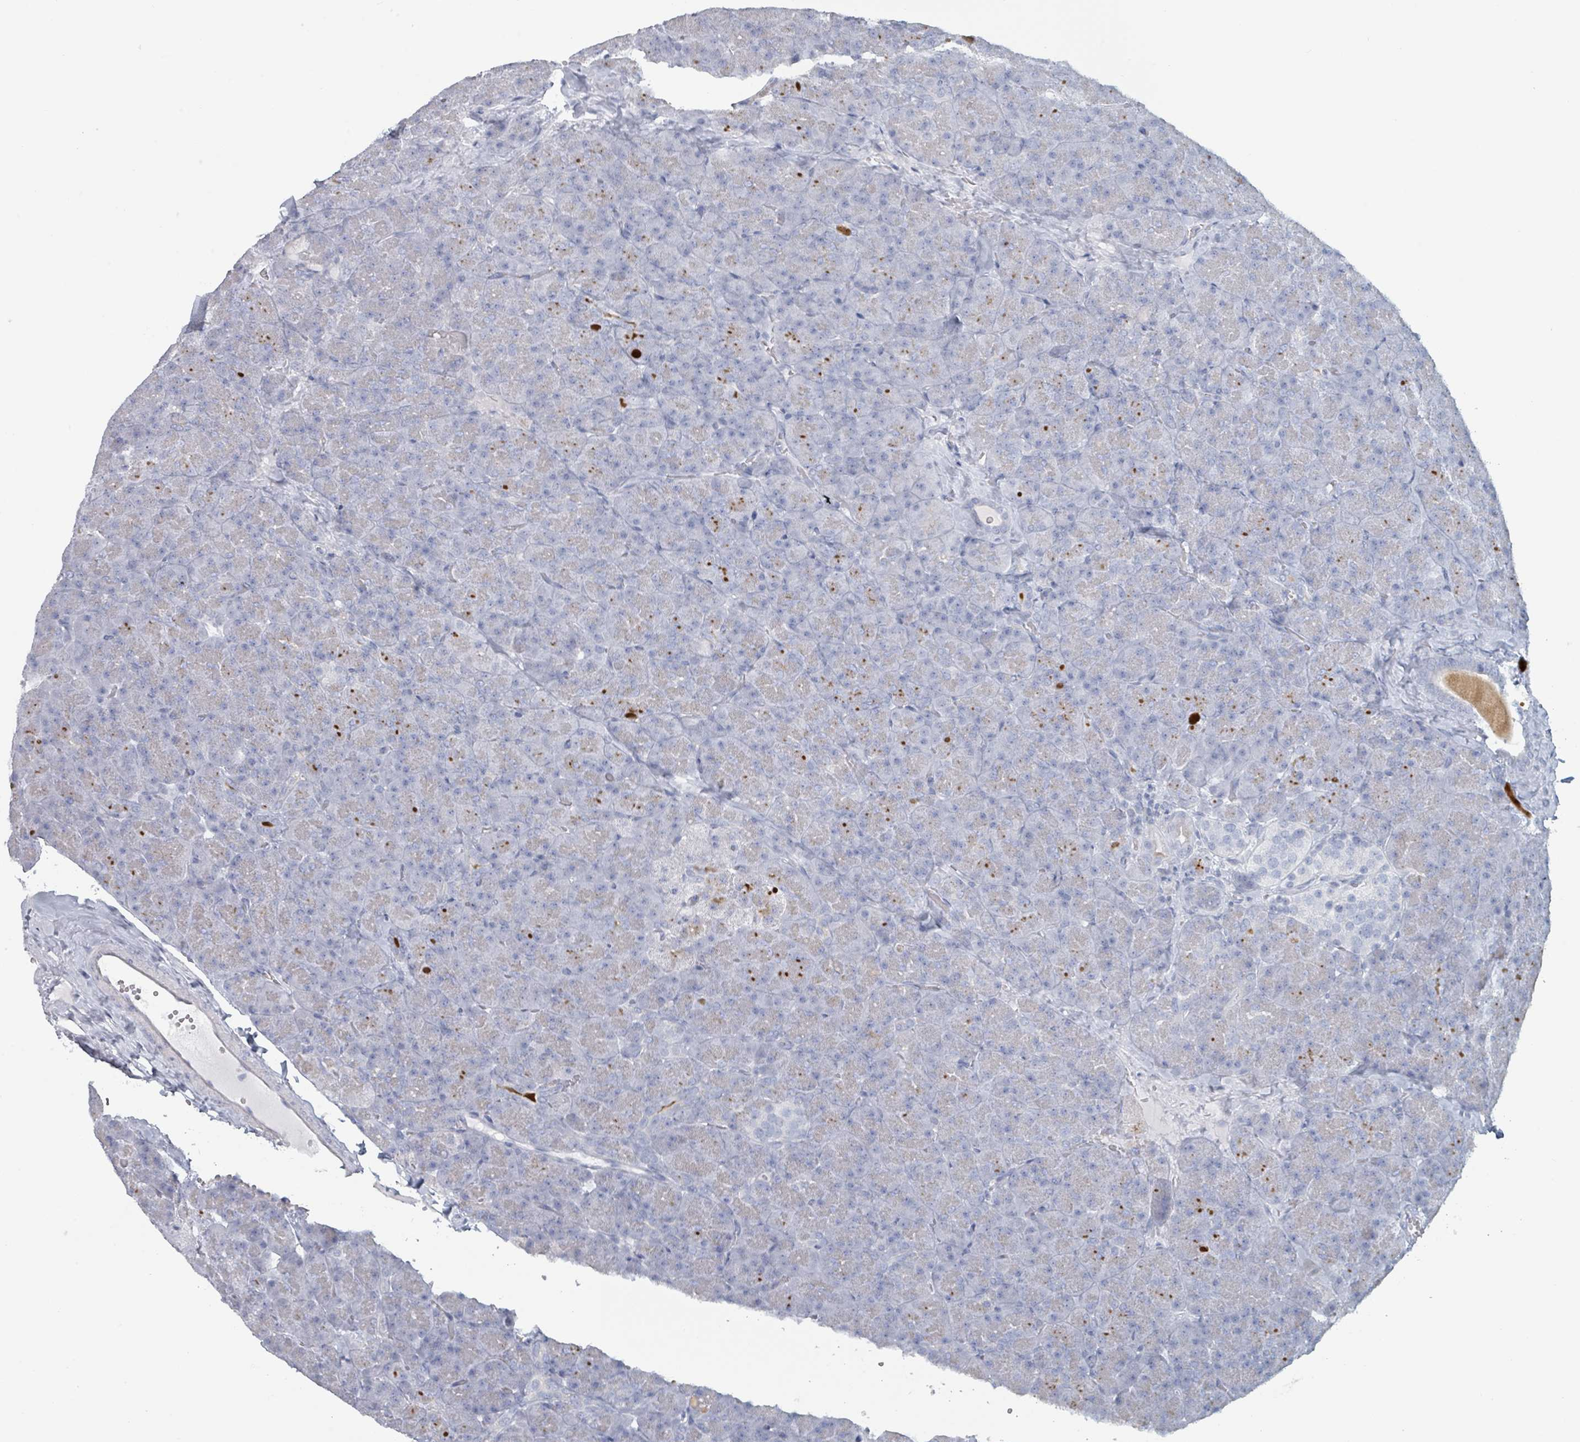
{"staining": {"intensity": "negative", "quantity": "none", "location": "none"}, "tissue": "pancreas", "cell_type": "Exocrine glandular cells", "image_type": "normal", "snomed": [{"axis": "morphology", "description": "Normal tissue, NOS"}, {"axis": "topography", "description": "Pancreas"}], "caption": "This is an immunohistochemistry (IHC) photomicrograph of normal pancreas. There is no positivity in exocrine glandular cells.", "gene": "HEATR5A", "patient": {"sex": "male", "age": 36}}